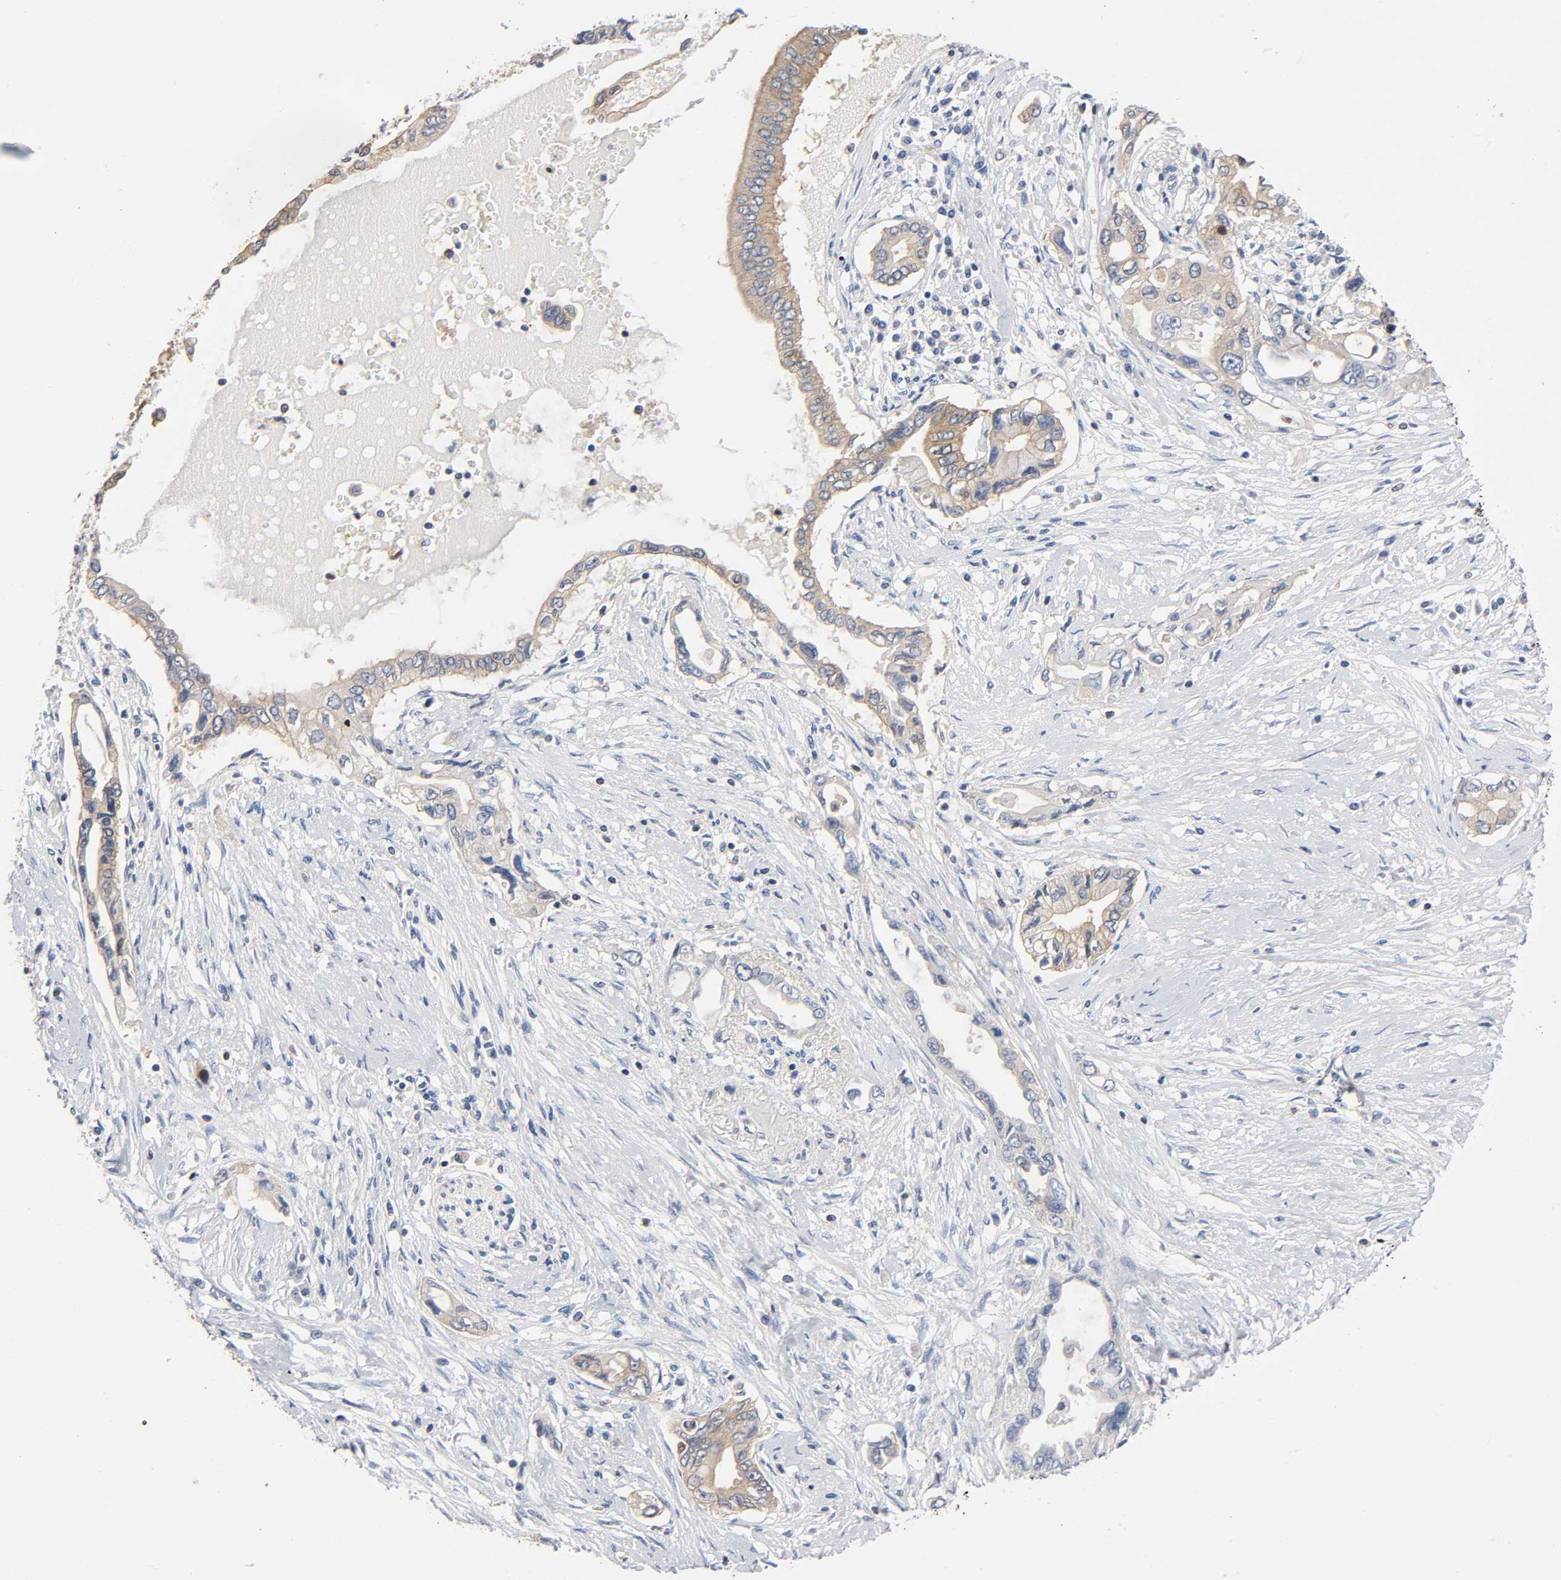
{"staining": {"intensity": "moderate", "quantity": ">75%", "location": "cytoplasmic/membranous"}, "tissue": "pancreatic cancer", "cell_type": "Tumor cells", "image_type": "cancer", "snomed": [{"axis": "morphology", "description": "Adenocarcinoma, NOS"}, {"axis": "topography", "description": "Pancreas"}], "caption": "Protein expression analysis of human adenocarcinoma (pancreatic) reveals moderate cytoplasmic/membranous expression in about >75% of tumor cells.", "gene": "PRKAB1", "patient": {"sex": "female", "age": 57}}